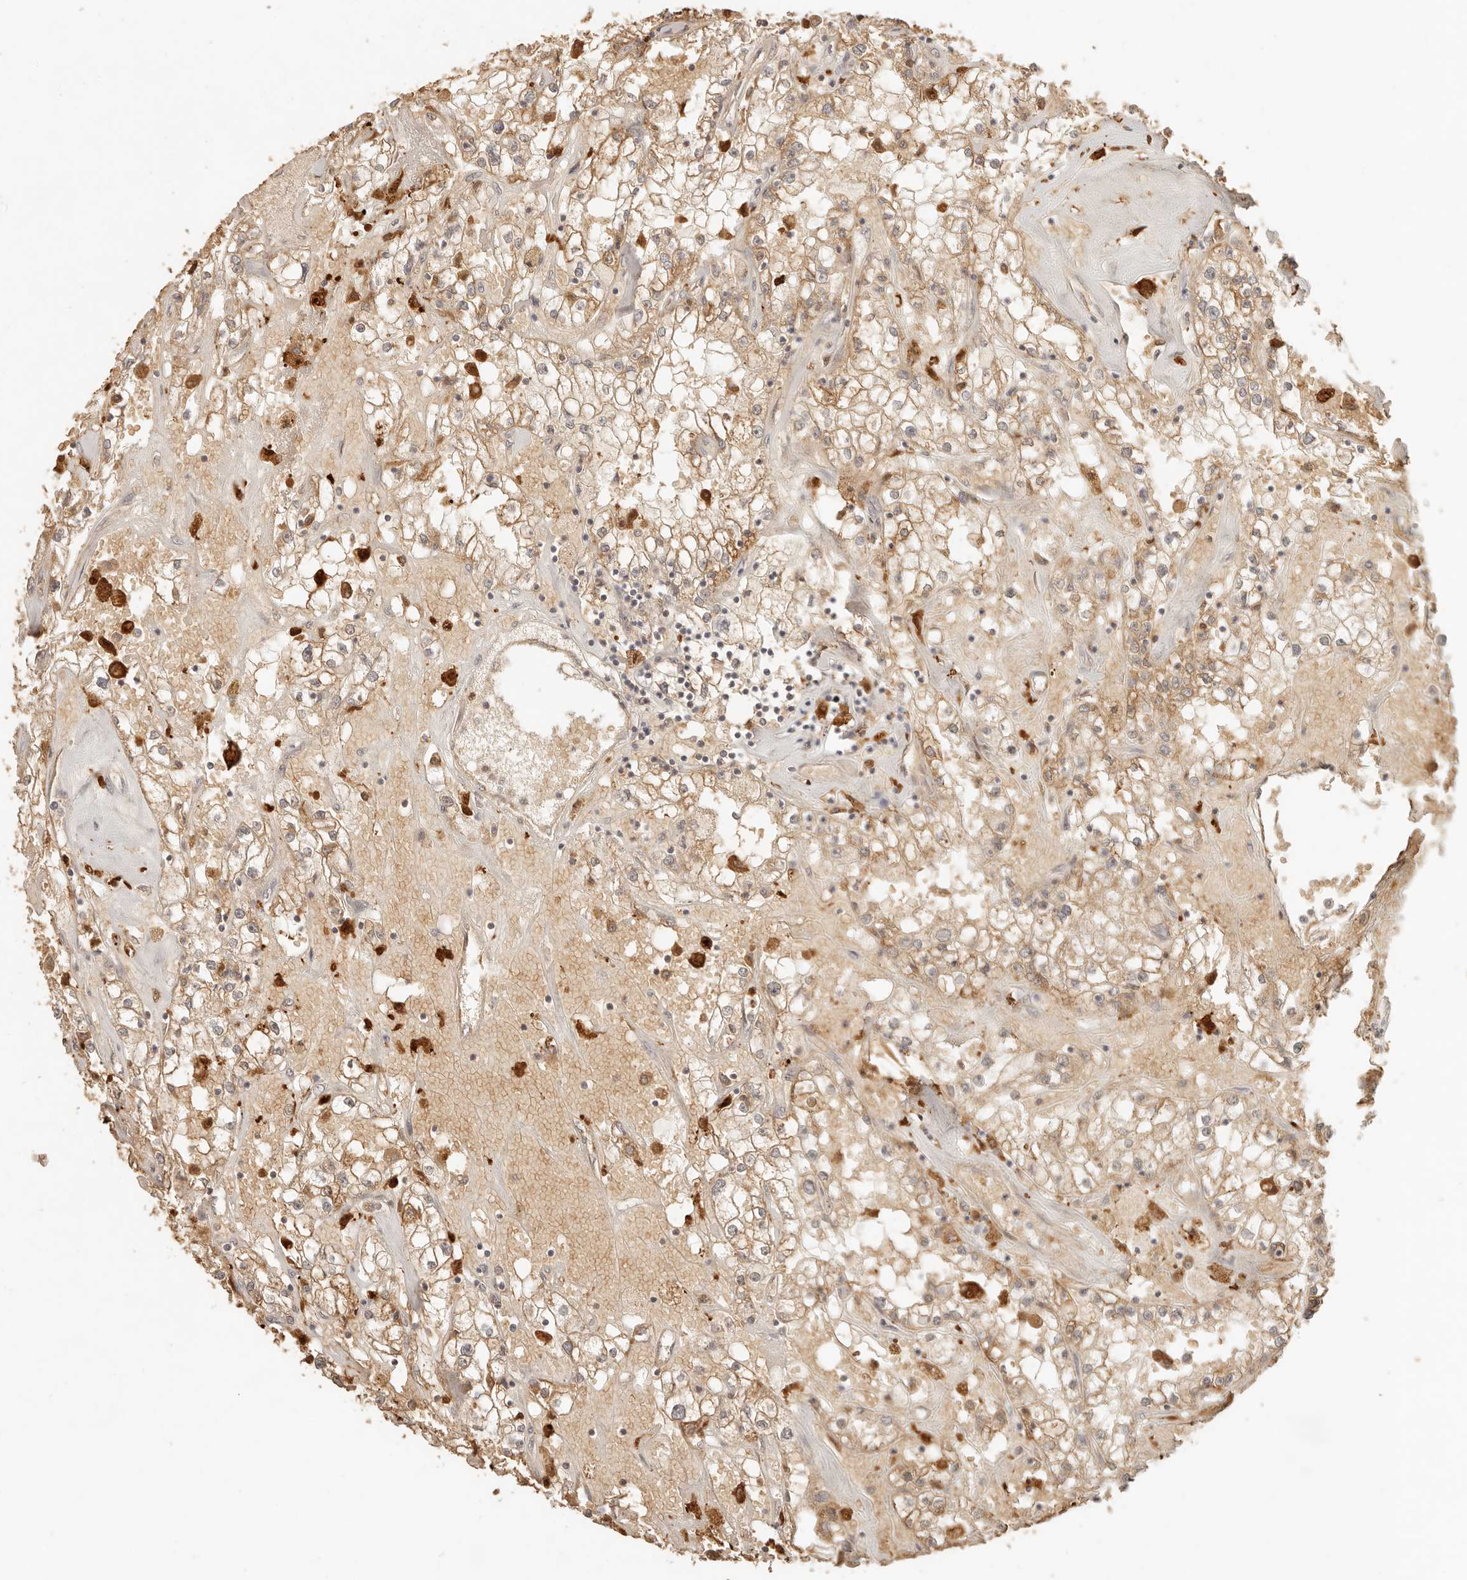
{"staining": {"intensity": "weak", "quantity": ">75%", "location": "cytoplasmic/membranous"}, "tissue": "renal cancer", "cell_type": "Tumor cells", "image_type": "cancer", "snomed": [{"axis": "morphology", "description": "Adenocarcinoma, NOS"}, {"axis": "topography", "description": "Kidney"}], "caption": "Weak cytoplasmic/membranous positivity is present in approximately >75% of tumor cells in renal cancer (adenocarcinoma). Using DAB (brown) and hematoxylin (blue) stains, captured at high magnification using brightfield microscopy.", "gene": "INTS11", "patient": {"sex": "male", "age": 56}}